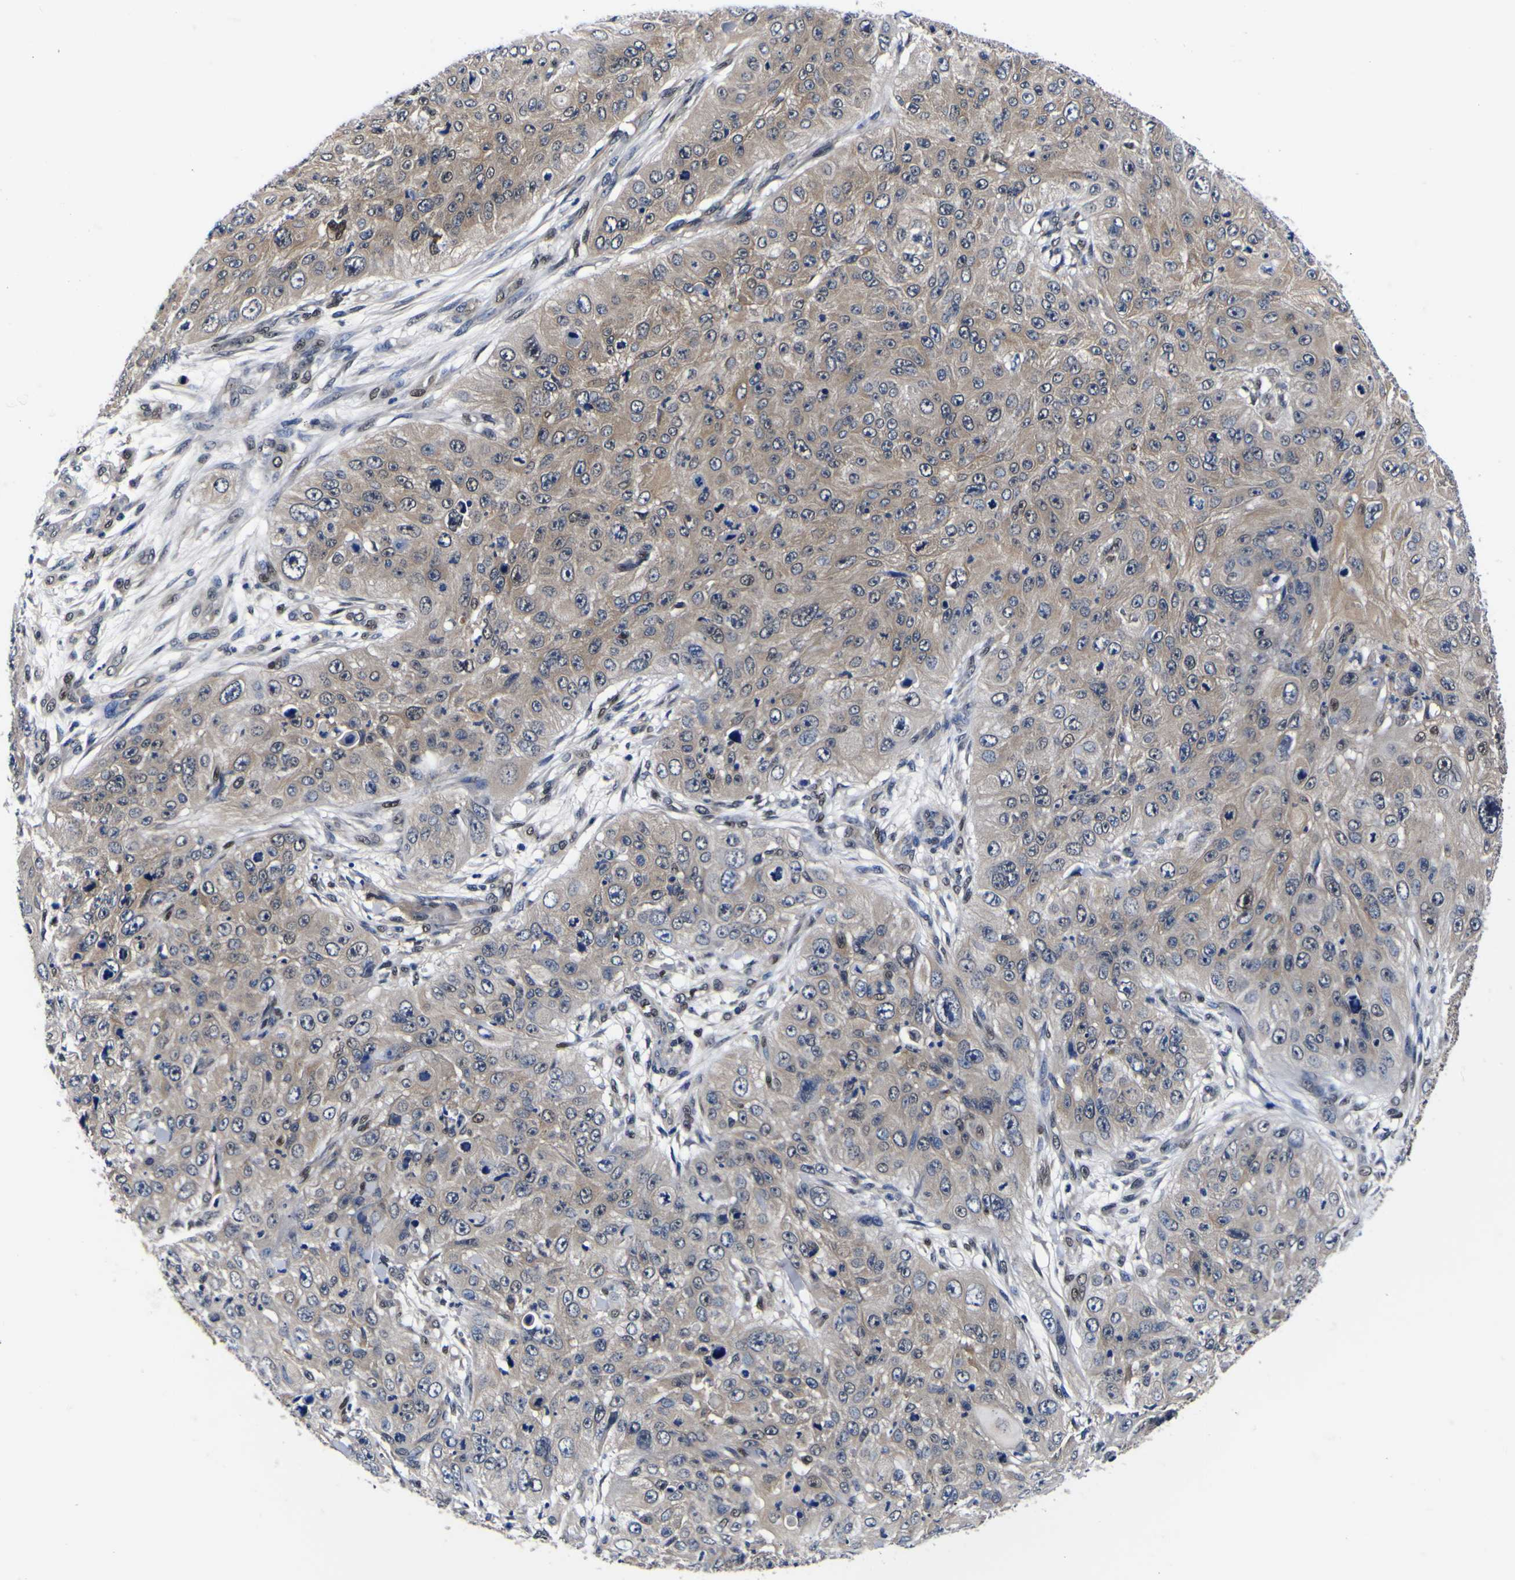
{"staining": {"intensity": "weak", "quantity": ">75%", "location": "cytoplasmic/membranous"}, "tissue": "skin cancer", "cell_type": "Tumor cells", "image_type": "cancer", "snomed": [{"axis": "morphology", "description": "Squamous cell carcinoma, NOS"}, {"axis": "topography", "description": "Skin"}], "caption": "Immunohistochemistry (IHC) image of human skin cancer stained for a protein (brown), which shows low levels of weak cytoplasmic/membranous positivity in about >75% of tumor cells.", "gene": "FAM110B", "patient": {"sex": "female", "age": 80}}